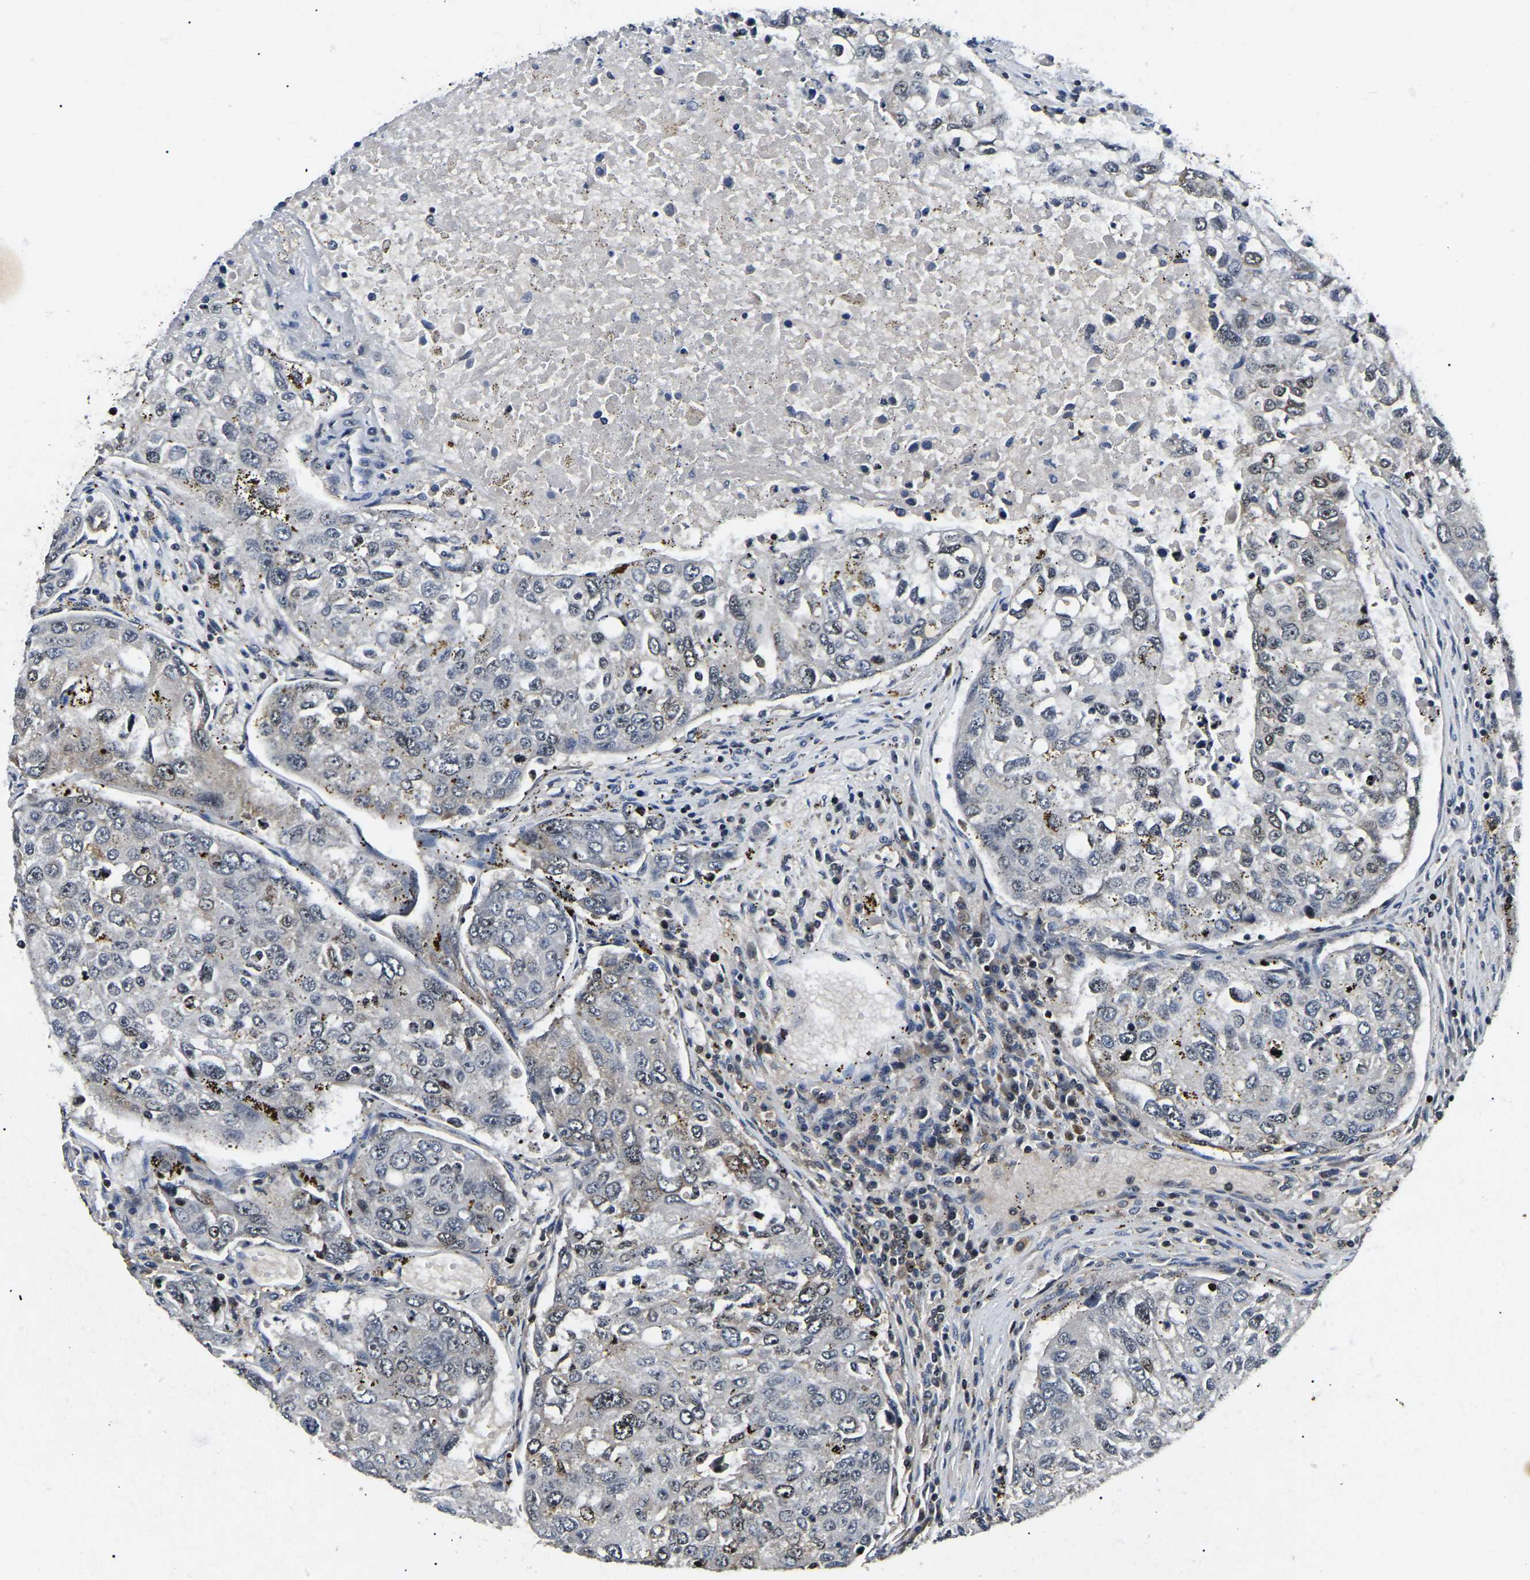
{"staining": {"intensity": "weak", "quantity": "<25%", "location": "nuclear"}, "tissue": "urothelial cancer", "cell_type": "Tumor cells", "image_type": "cancer", "snomed": [{"axis": "morphology", "description": "Urothelial carcinoma, High grade"}, {"axis": "topography", "description": "Lymph node"}, {"axis": "topography", "description": "Urinary bladder"}], "caption": "High-grade urothelial carcinoma was stained to show a protein in brown. There is no significant positivity in tumor cells.", "gene": "RBM28", "patient": {"sex": "male", "age": 51}}